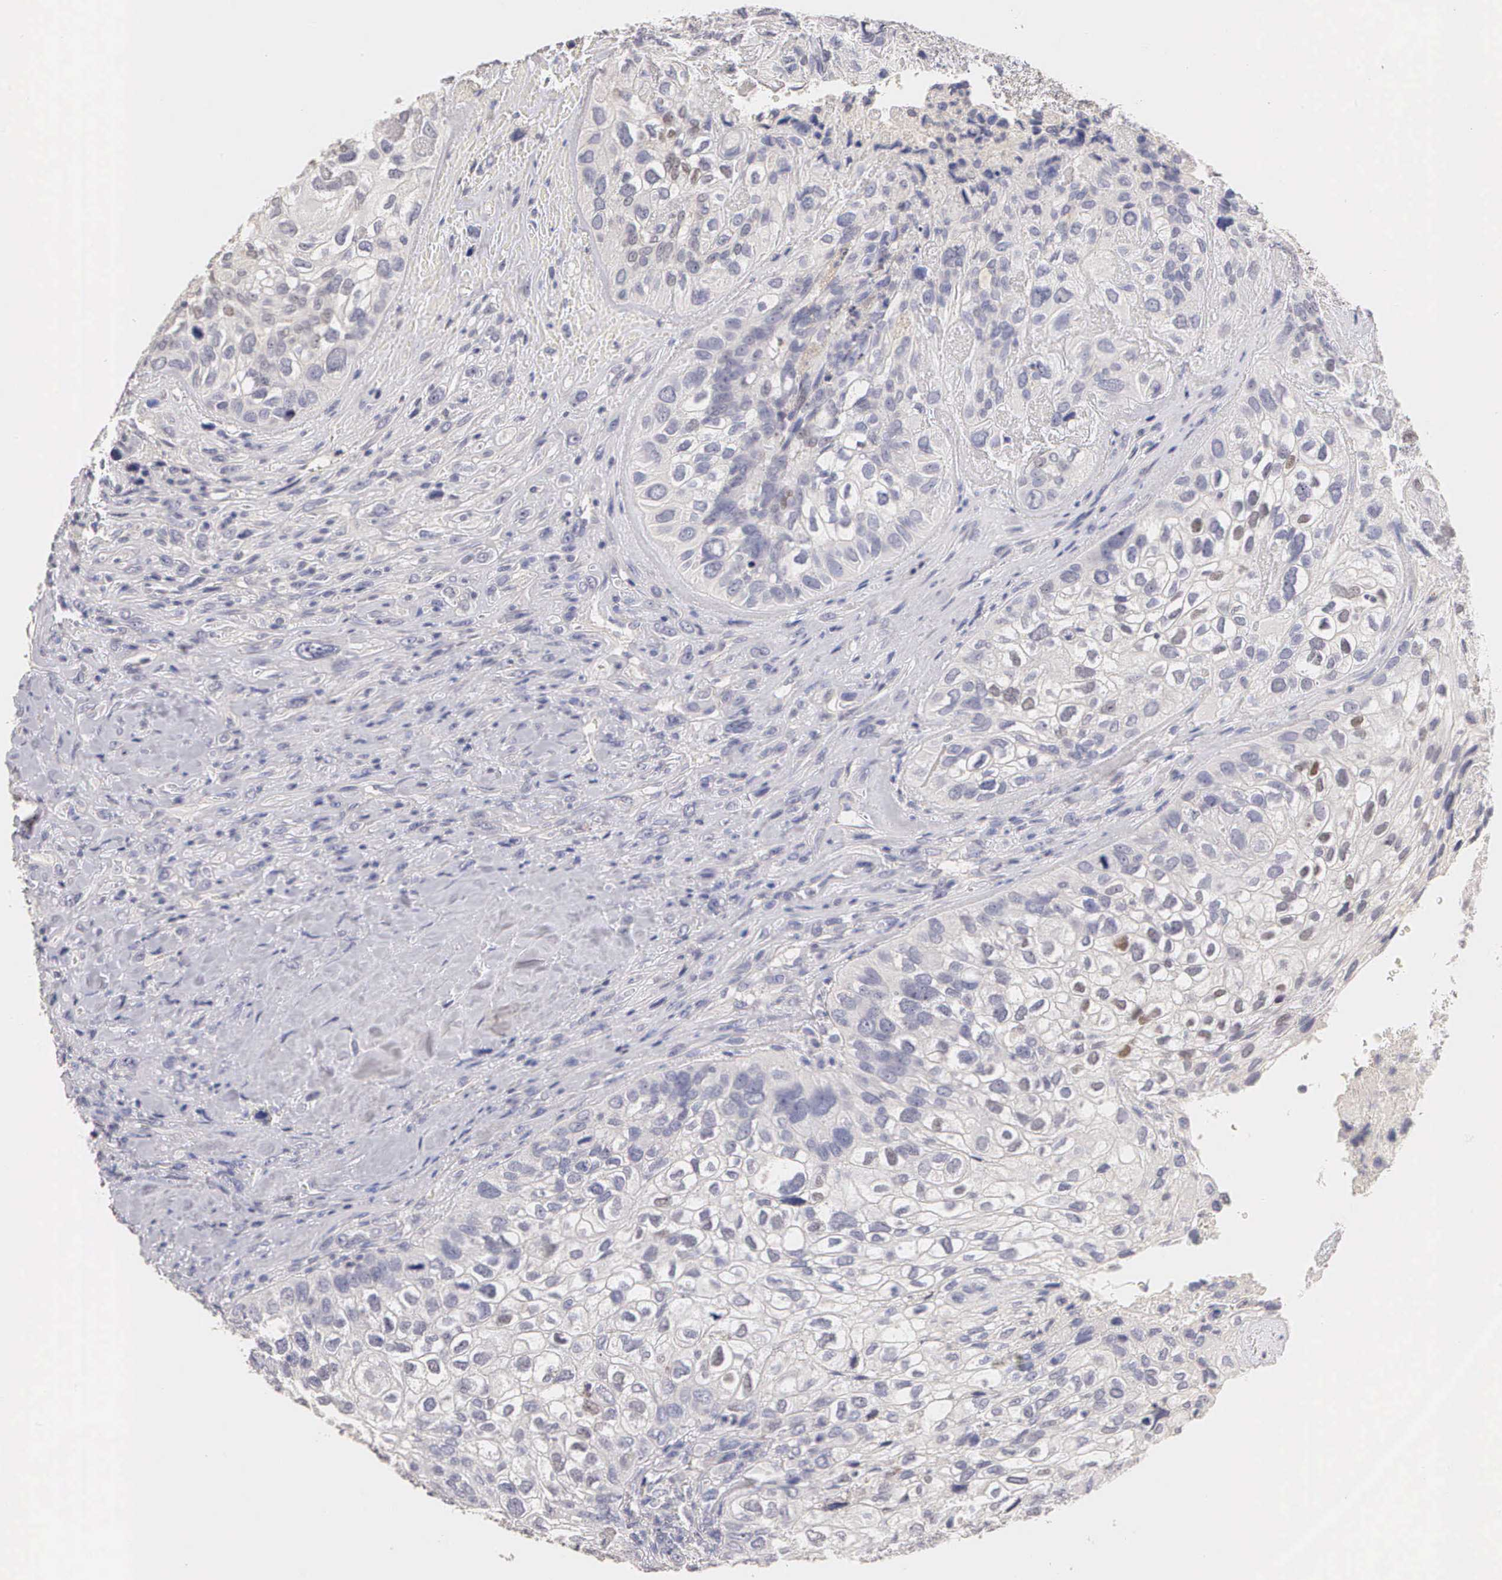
{"staining": {"intensity": "weak", "quantity": "<25%", "location": "nuclear"}, "tissue": "breast cancer", "cell_type": "Tumor cells", "image_type": "cancer", "snomed": [{"axis": "morphology", "description": "Neoplasm, malignant, NOS"}, {"axis": "topography", "description": "Breast"}], "caption": "Image shows no protein expression in tumor cells of breast cancer (neoplasm (malignant)) tissue.", "gene": "ESR1", "patient": {"sex": "female", "age": 50}}